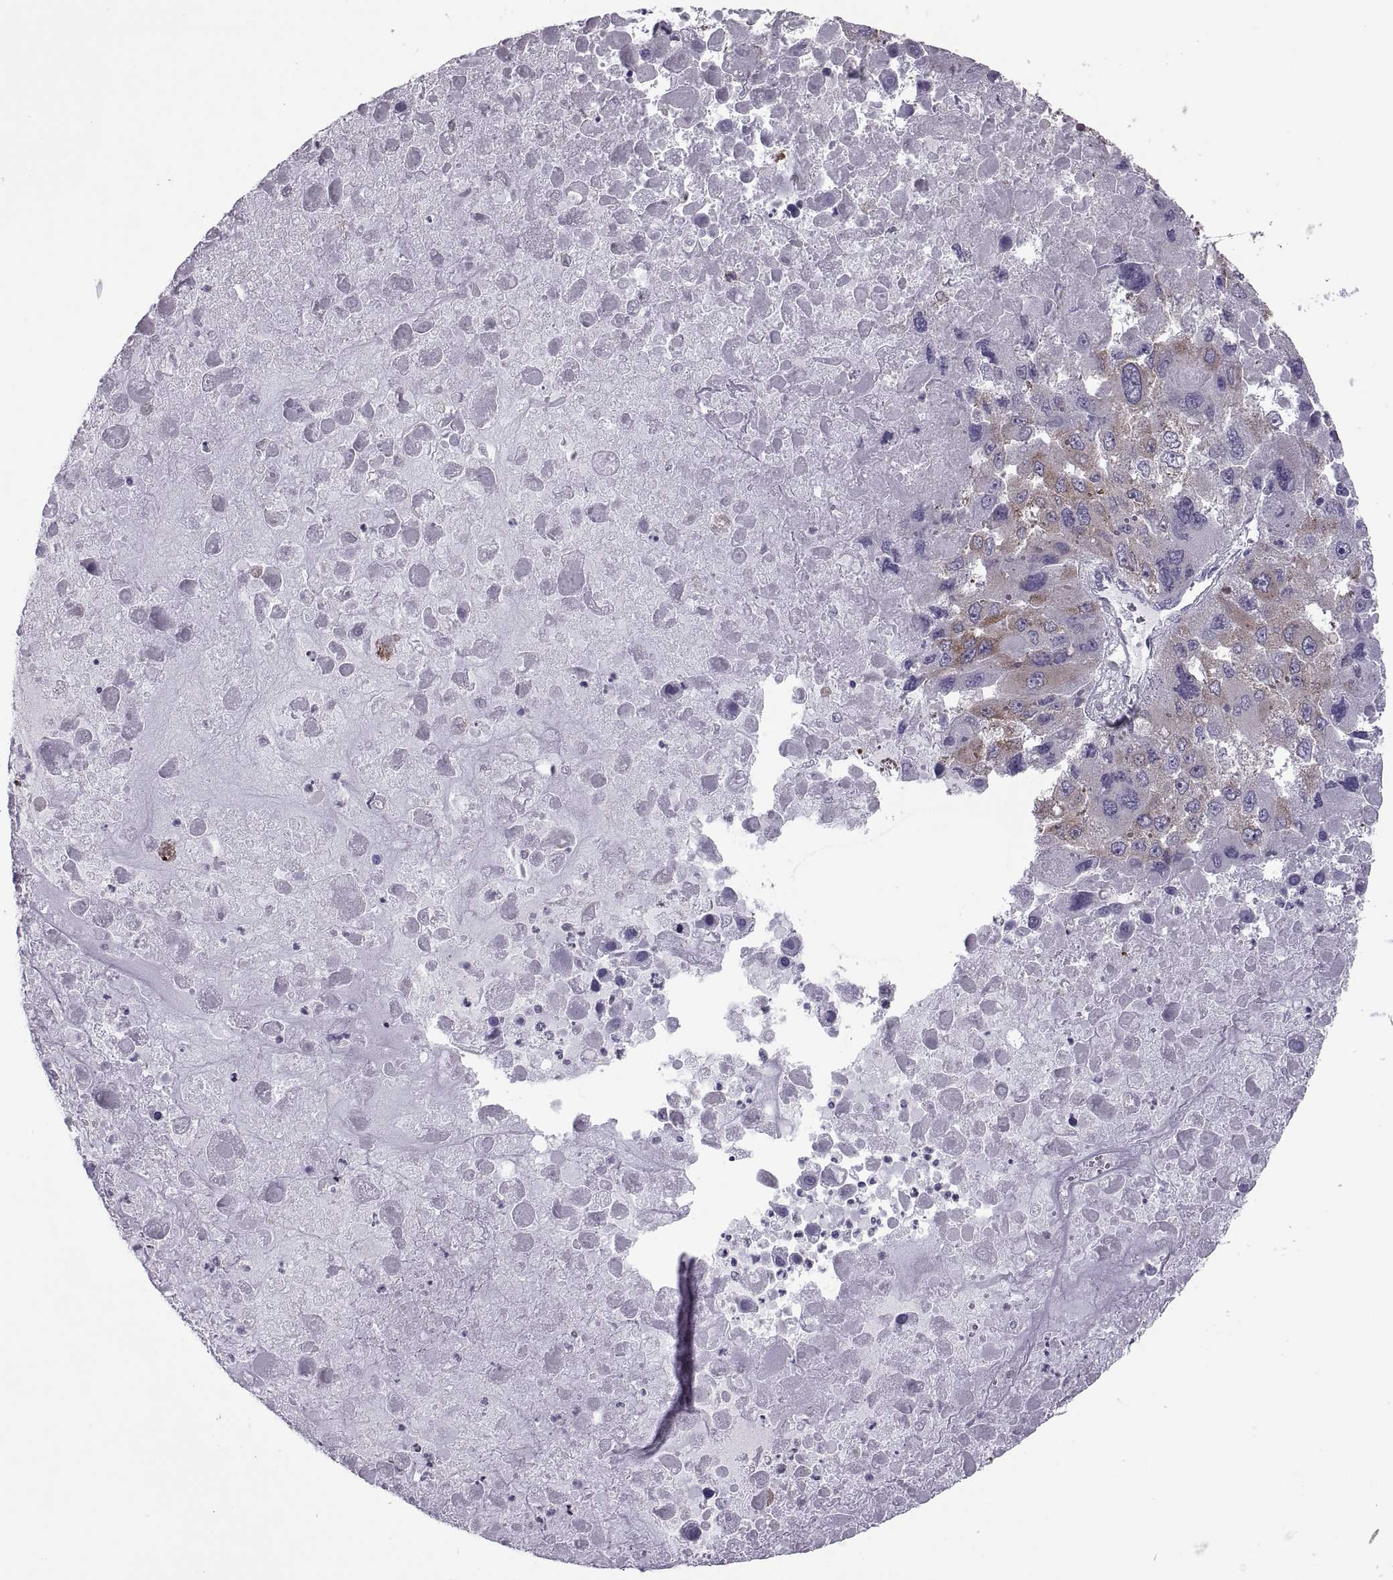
{"staining": {"intensity": "moderate", "quantity": "<25%", "location": "cytoplasmic/membranous"}, "tissue": "liver cancer", "cell_type": "Tumor cells", "image_type": "cancer", "snomed": [{"axis": "morphology", "description": "Carcinoma, Hepatocellular, NOS"}, {"axis": "topography", "description": "Liver"}], "caption": "Immunohistochemical staining of hepatocellular carcinoma (liver) displays low levels of moderate cytoplasmic/membranous protein staining in approximately <25% of tumor cells. The protein of interest is stained brown, and the nuclei are stained in blue (DAB IHC with brightfield microscopy, high magnification).", "gene": "PABPC1", "patient": {"sex": "female", "age": 41}}